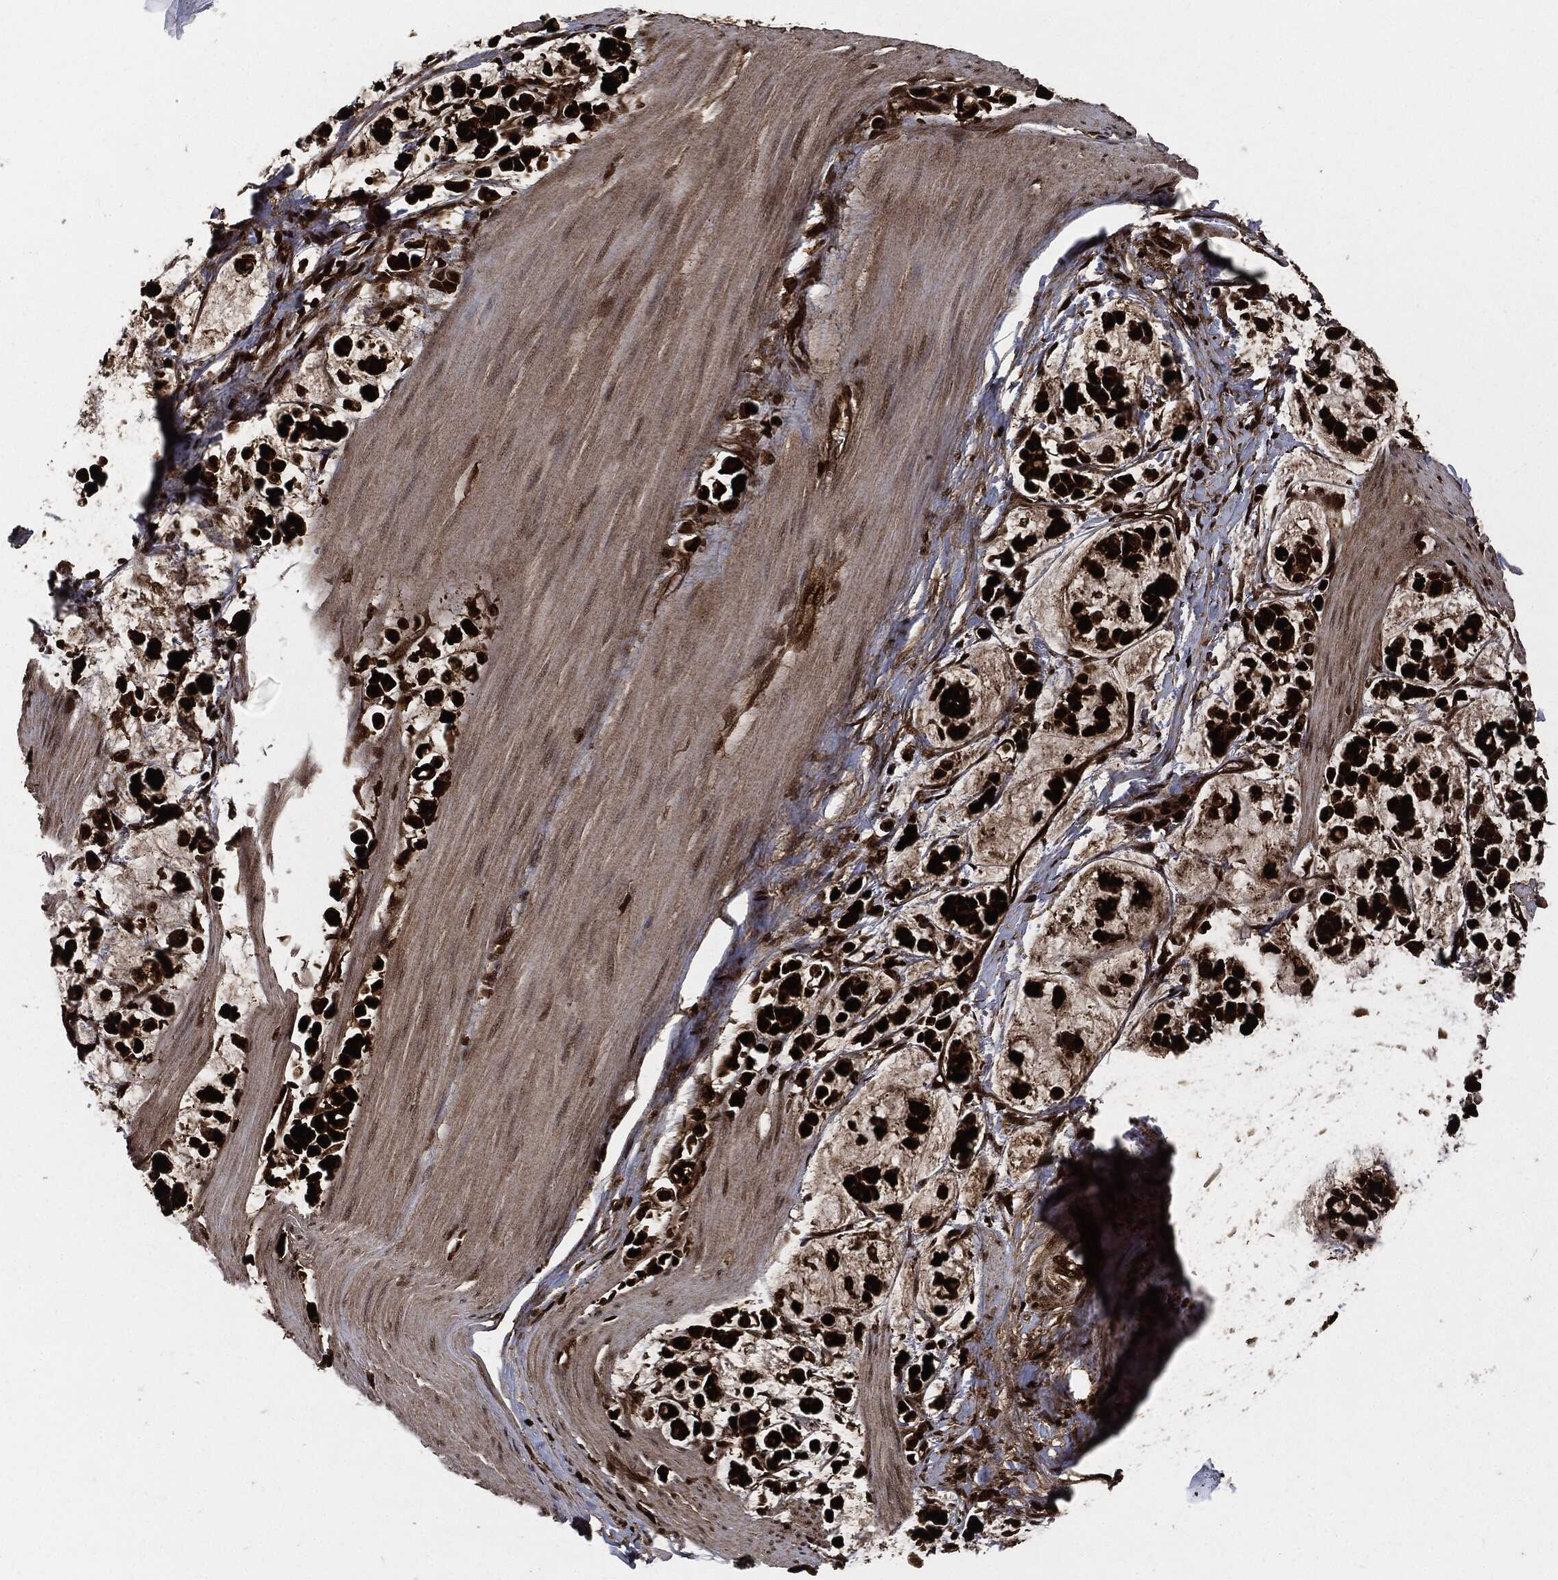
{"staining": {"intensity": "strong", "quantity": ">75%", "location": "cytoplasmic/membranous"}, "tissue": "stomach cancer", "cell_type": "Tumor cells", "image_type": "cancer", "snomed": [{"axis": "morphology", "description": "Adenocarcinoma, NOS"}, {"axis": "topography", "description": "Stomach"}], "caption": "There is high levels of strong cytoplasmic/membranous expression in tumor cells of stomach cancer (adenocarcinoma), as demonstrated by immunohistochemical staining (brown color).", "gene": "YWHAB", "patient": {"sex": "male", "age": 82}}